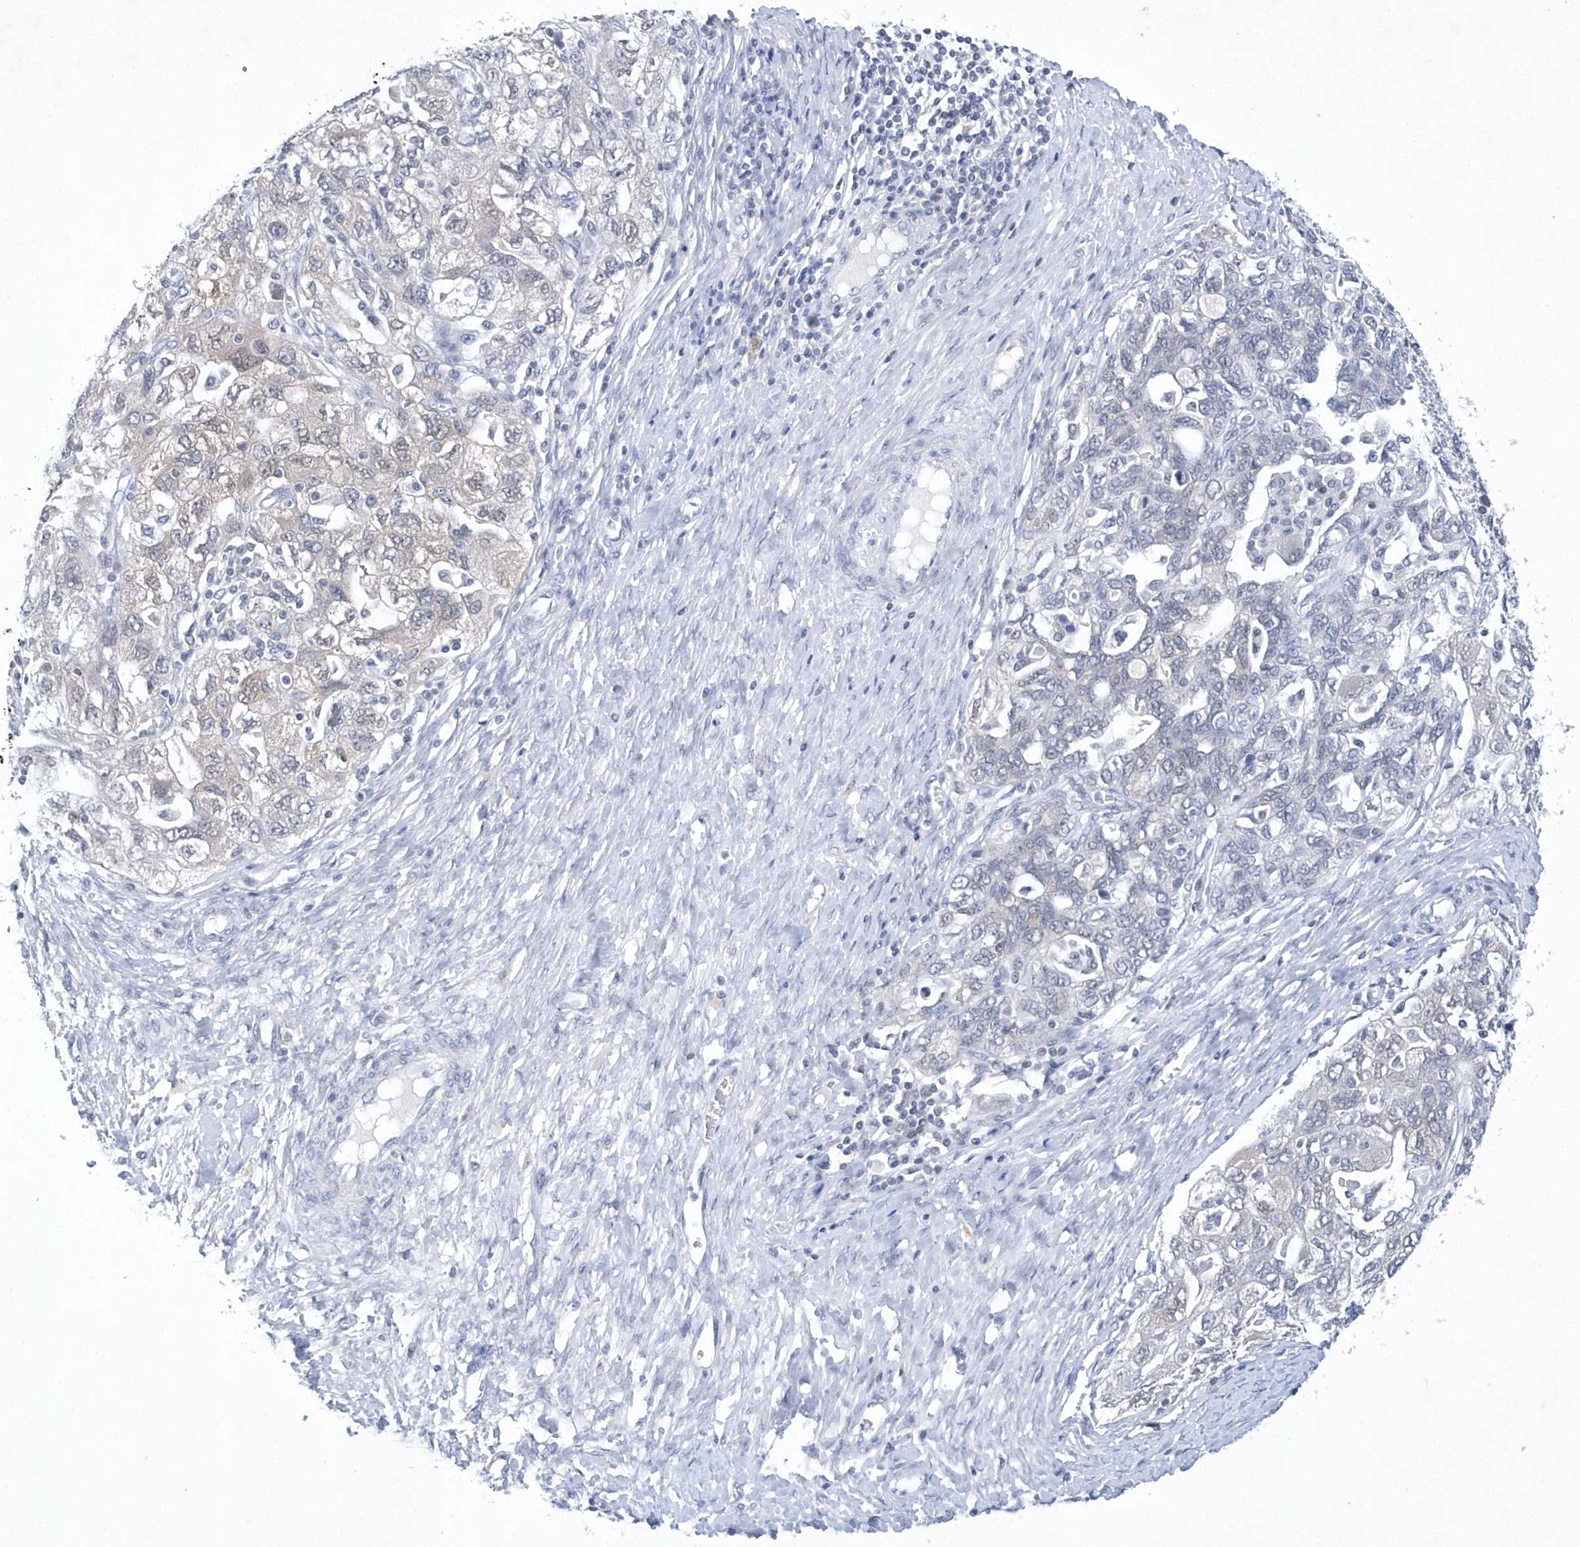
{"staining": {"intensity": "weak", "quantity": "<25%", "location": "cytoplasmic/membranous"}, "tissue": "ovarian cancer", "cell_type": "Tumor cells", "image_type": "cancer", "snomed": [{"axis": "morphology", "description": "Carcinoma, NOS"}, {"axis": "morphology", "description": "Cystadenocarcinoma, serous, NOS"}, {"axis": "topography", "description": "Ovary"}], "caption": "Immunohistochemistry micrograph of neoplastic tissue: human ovarian cancer (carcinoma) stained with DAB reveals no significant protein expression in tumor cells. The staining was performed using DAB (3,3'-diaminobenzidine) to visualize the protein expression in brown, while the nuclei were stained in blue with hematoxylin (Magnification: 20x).", "gene": "SRGAP3", "patient": {"sex": "female", "age": 69}}